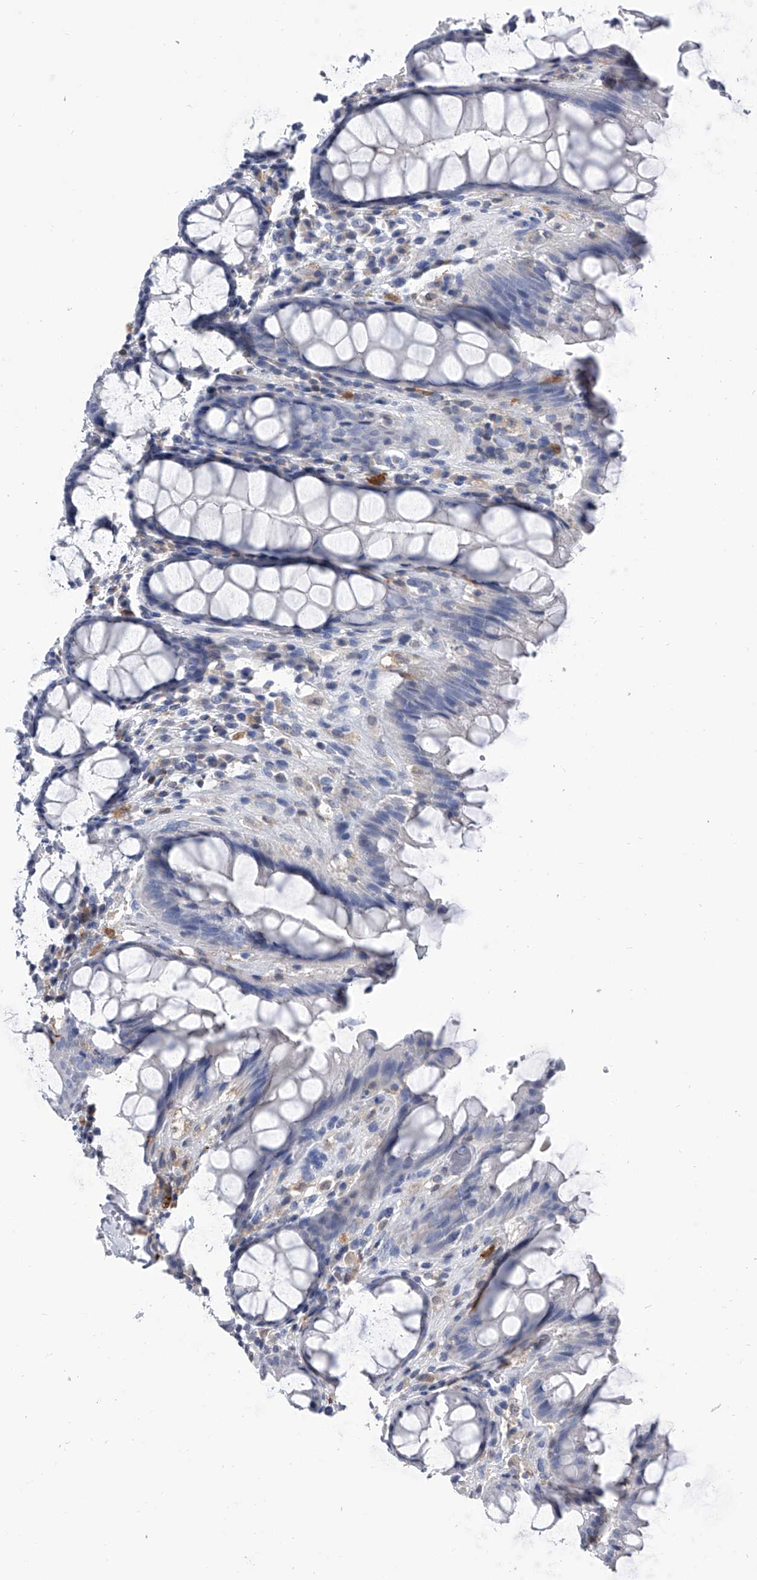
{"staining": {"intensity": "negative", "quantity": "none", "location": "none"}, "tissue": "rectum", "cell_type": "Glandular cells", "image_type": "normal", "snomed": [{"axis": "morphology", "description": "Normal tissue, NOS"}, {"axis": "topography", "description": "Rectum"}], "caption": "Immunohistochemistry micrograph of benign human rectum stained for a protein (brown), which shows no positivity in glandular cells.", "gene": "SERPINB9", "patient": {"sex": "male", "age": 64}}